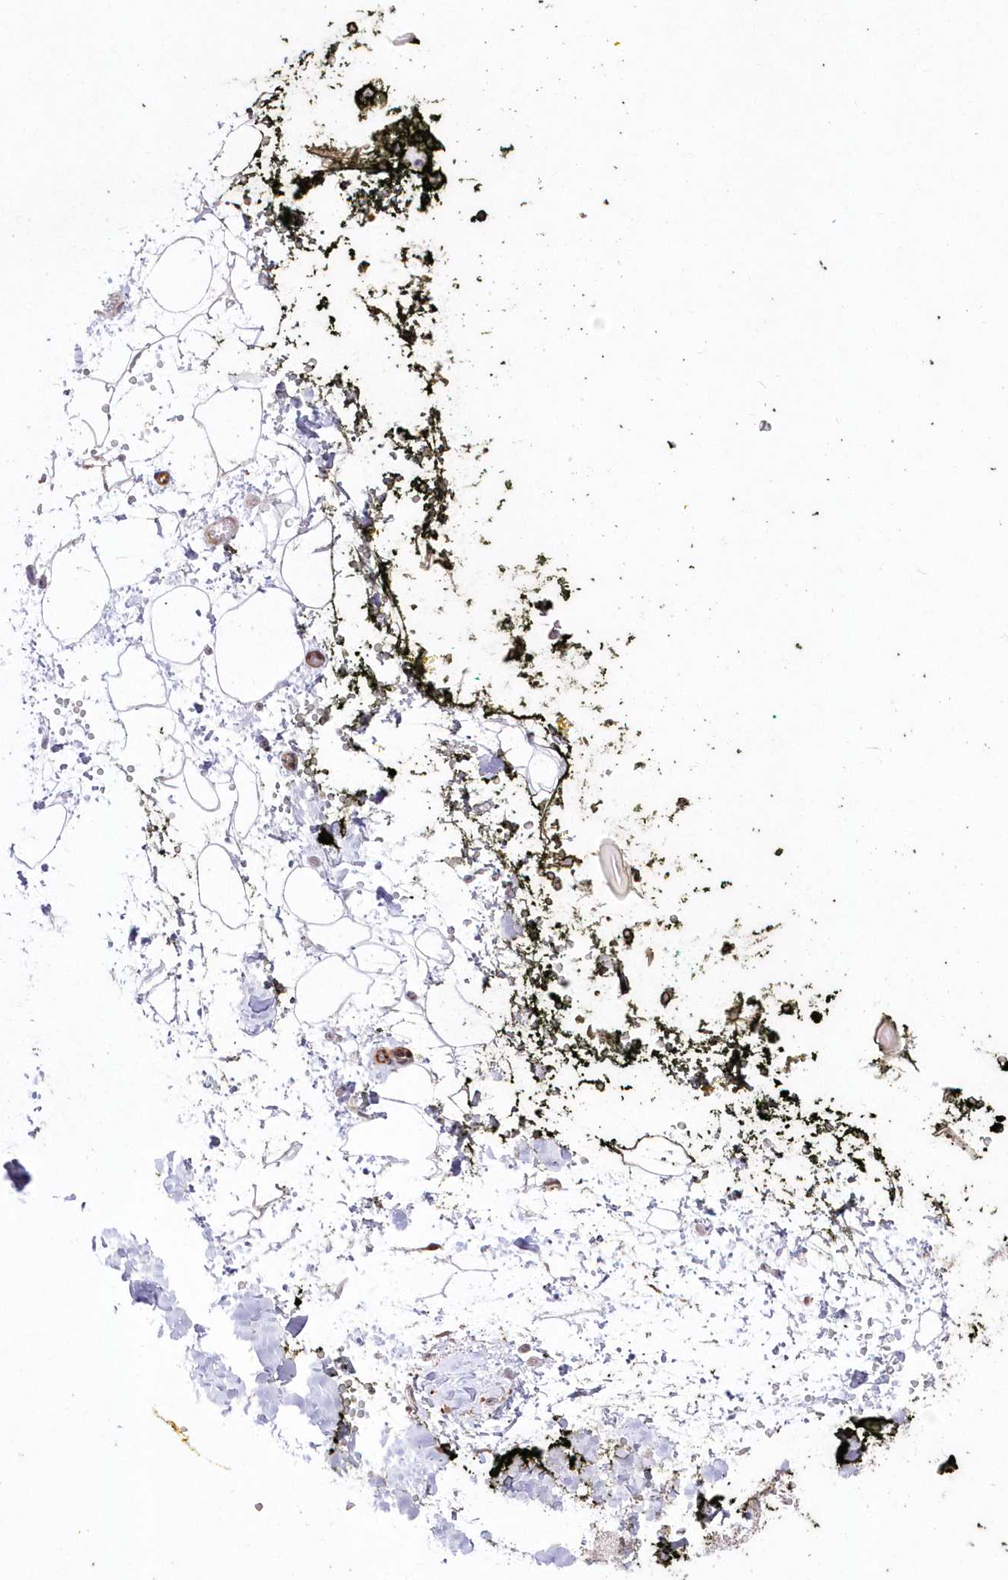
{"staining": {"intensity": "negative", "quantity": "none", "location": "none"}, "tissue": "adipose tissue", "cell_type": "Adipocytes", "image_type": "normal", "snomed": [{"axis": "morphology", "description": "Normal tissue, NOS"}, {"axis": "morphology", "description": "Adenocarcinoma, NOS"}, {"axis": "topography", "description": "Pancreas"}, {"axis": "topography", "description": "Peripheral nerve tissue"}], "caption": "IHC of normal adipose tissue exhibits no staining in adipocytes. The staining is performed using DAB (3,3'-diaminobenzidine) brown chromogen with nuclei counter-stained in using hematoxylin.", "gene": "SH3PXD2B", "patient": {"sex": "male", "age": 59}}